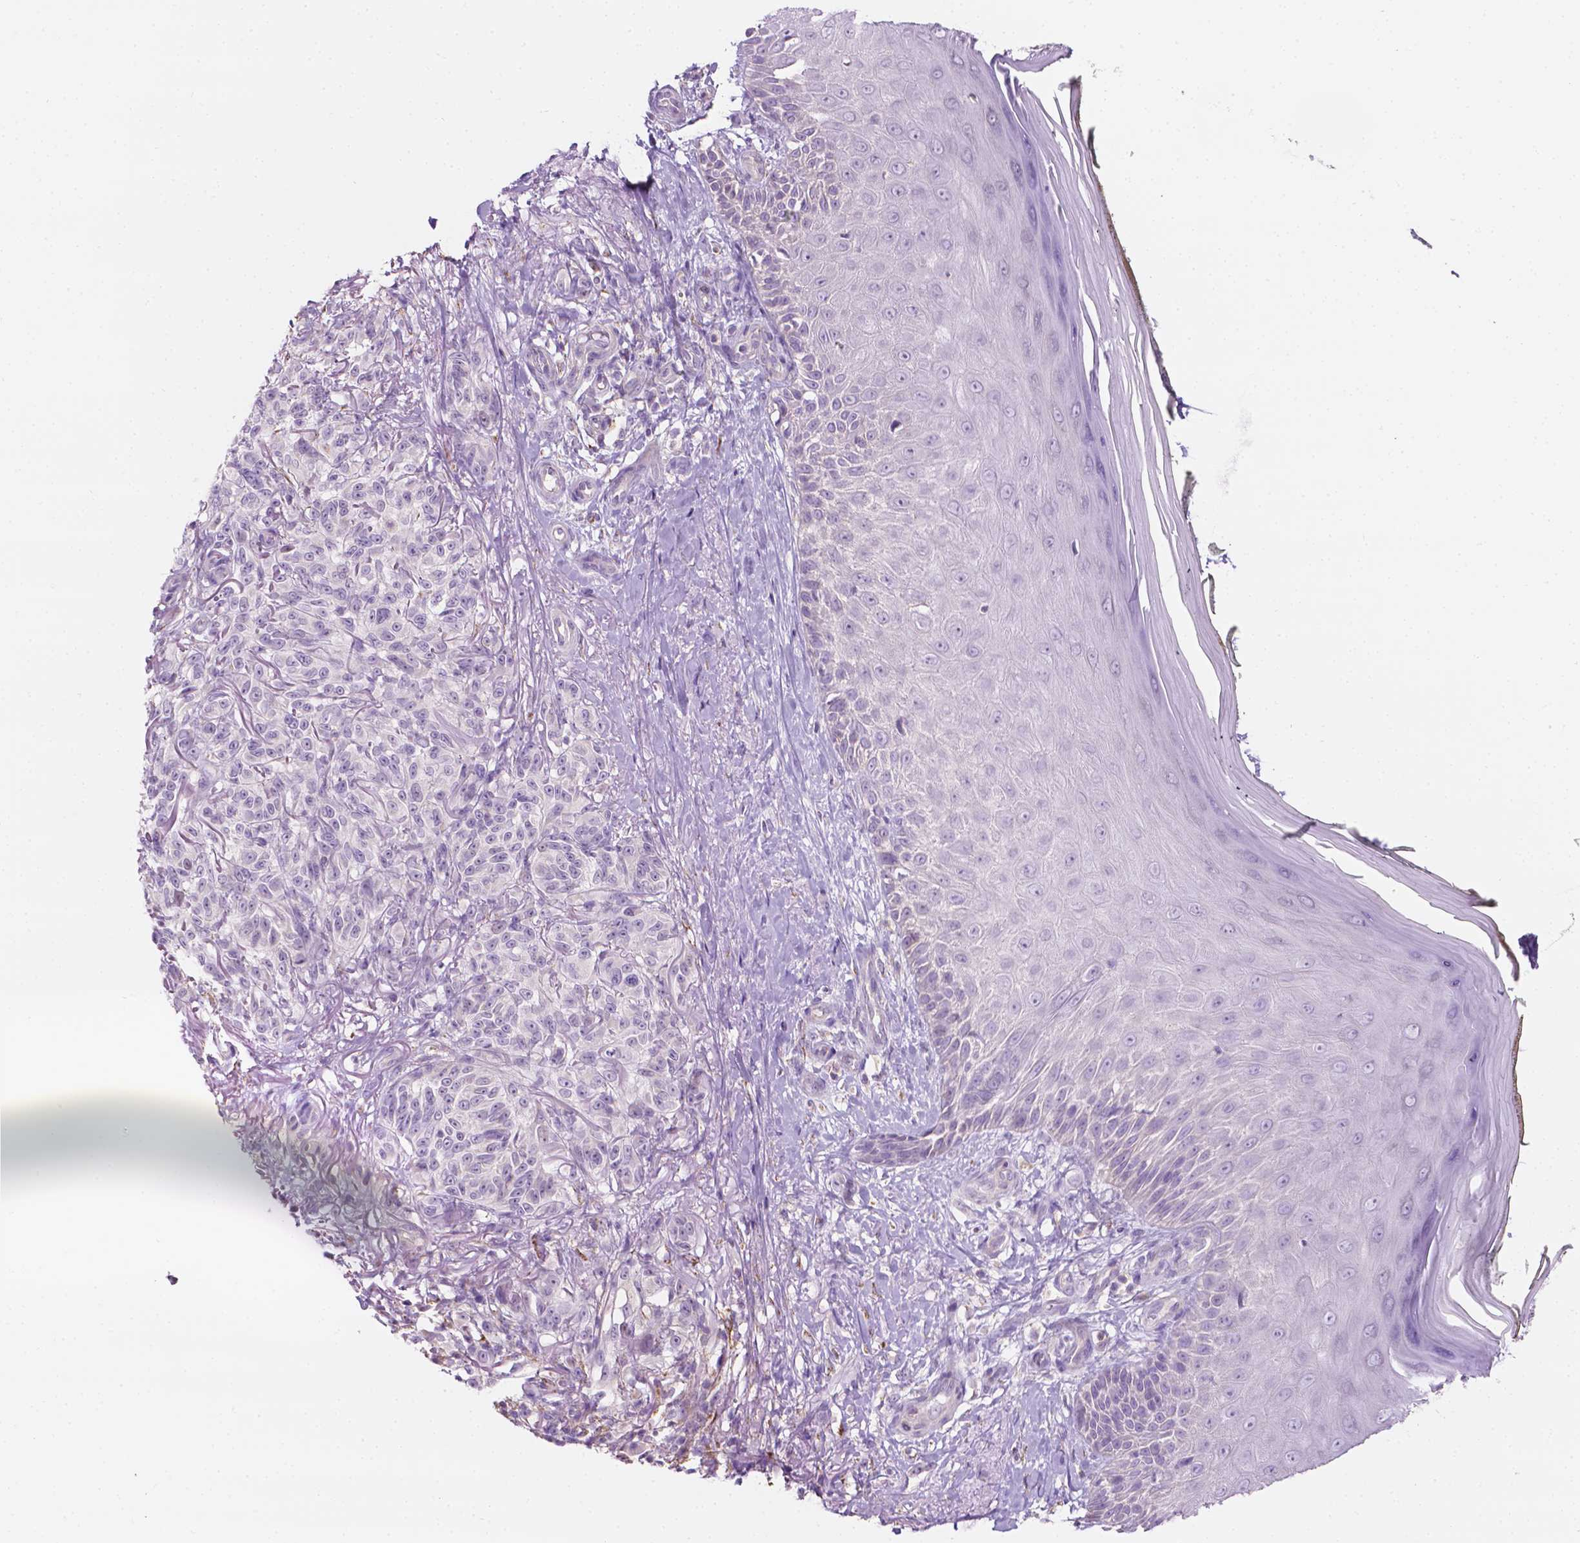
{"staining": {"intensity": "negative", "quantity": "none", "location": "none"}, "tissue": "melanoma", "cell_type": "Tumor cells", "image_type": "cancer", "snomed": [{"axis": "morphology", "description": "Malignant melanoma, NOS"}, {"axis": "topography", "description": "Skin"}], "caption": "Tumor cells show no significant expression in malignant melanoma.", "gene": "NOS1AP", "patient": {"sex": "female", "age": 85}}